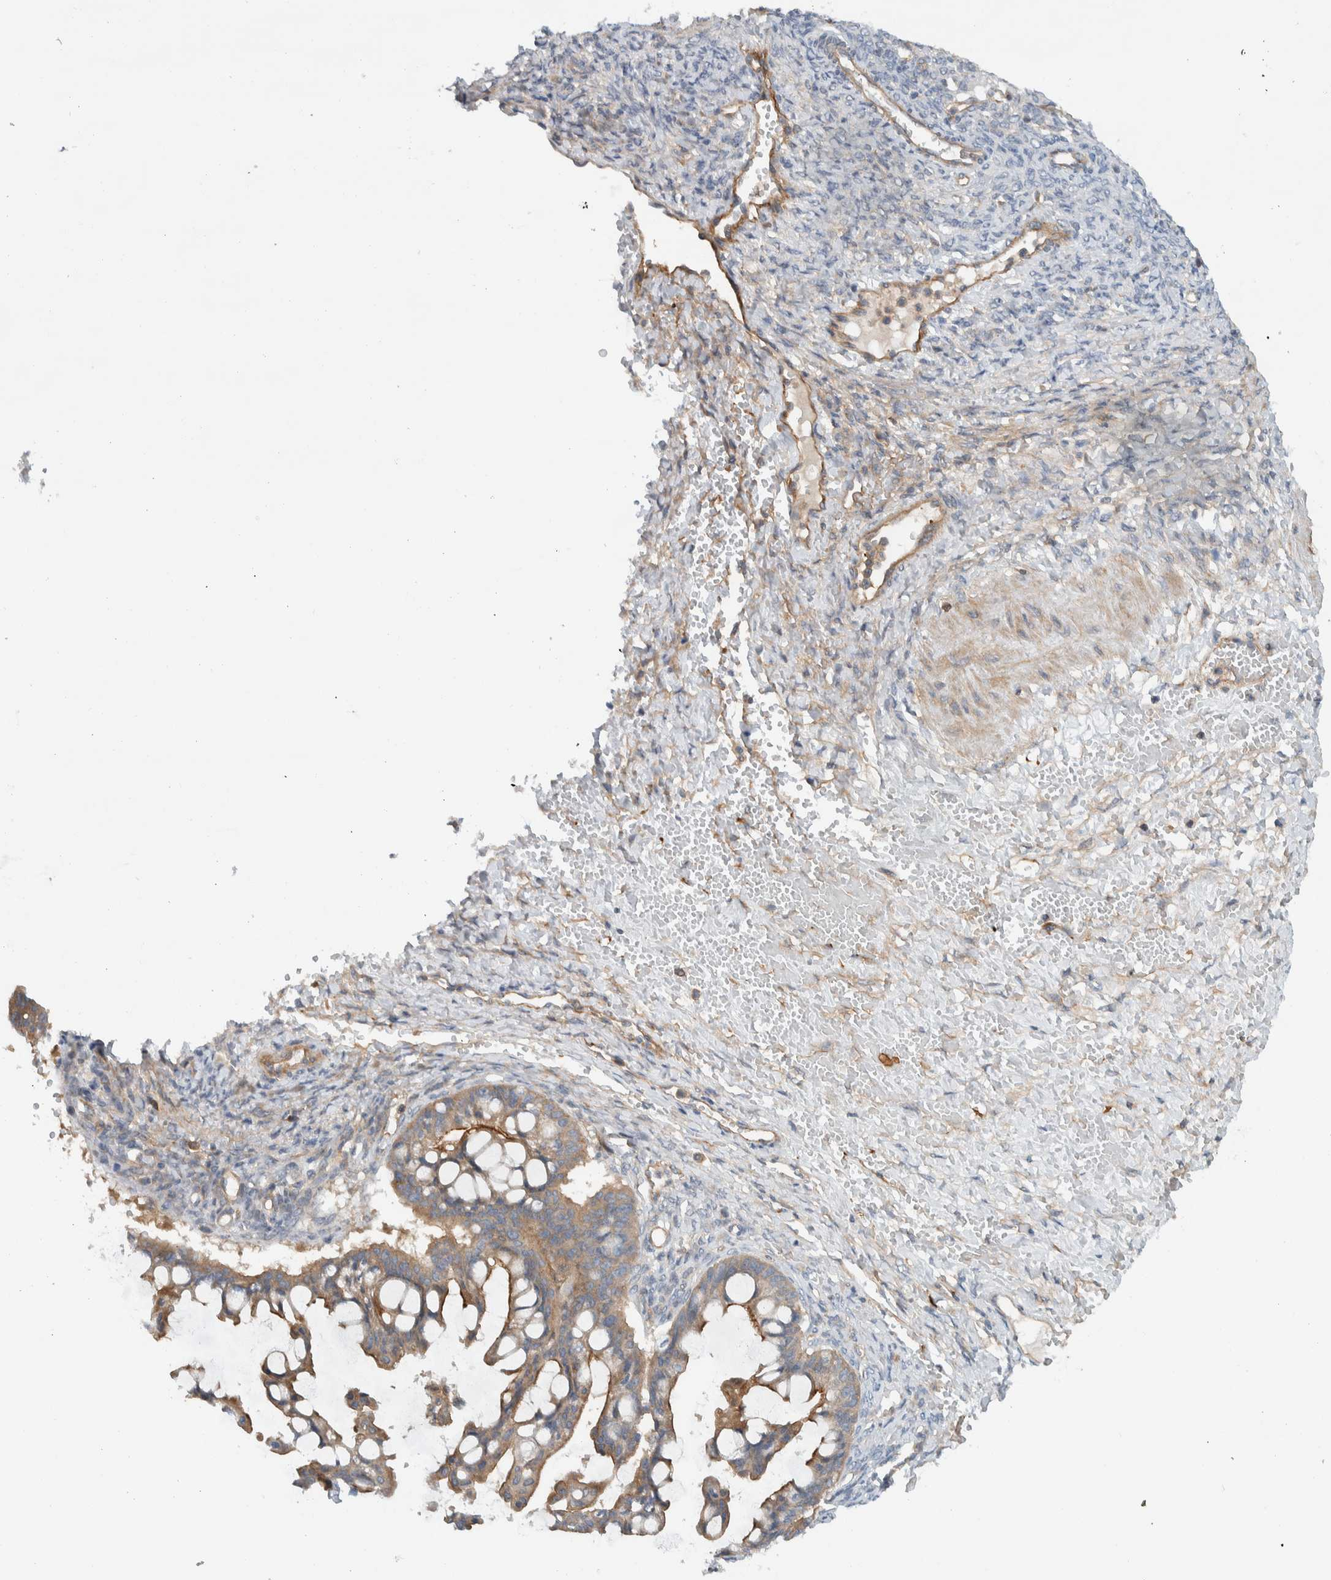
{"staining": {"intensity": "moderate", "quantity": ">75%", "location": "cytoplasmic/membranous"}, "tissue": "ovarian cancer", "cell_type": "Tumor cells", "image_type": "cancer", "snomed": [{"axis": "morphology", "description": "Cystadenocarcinoma, mucinous, NOS"}, {"axis": "topography", "description": "Ovary"}], "caption": "Immunohistochemistry (IHC) image of neoplastic tissue: ovarian mucinous cystadenocarcinoma stained using immunohistochemistry exhibits medium levels of moderate protein expression localized specifically in the cytoplasmic/membranous of tumor cells, appearing as a cytoplasmic/membranous brown color.", "gene": "MPRIP", "patient": {"sex": "female", "age": 73}}